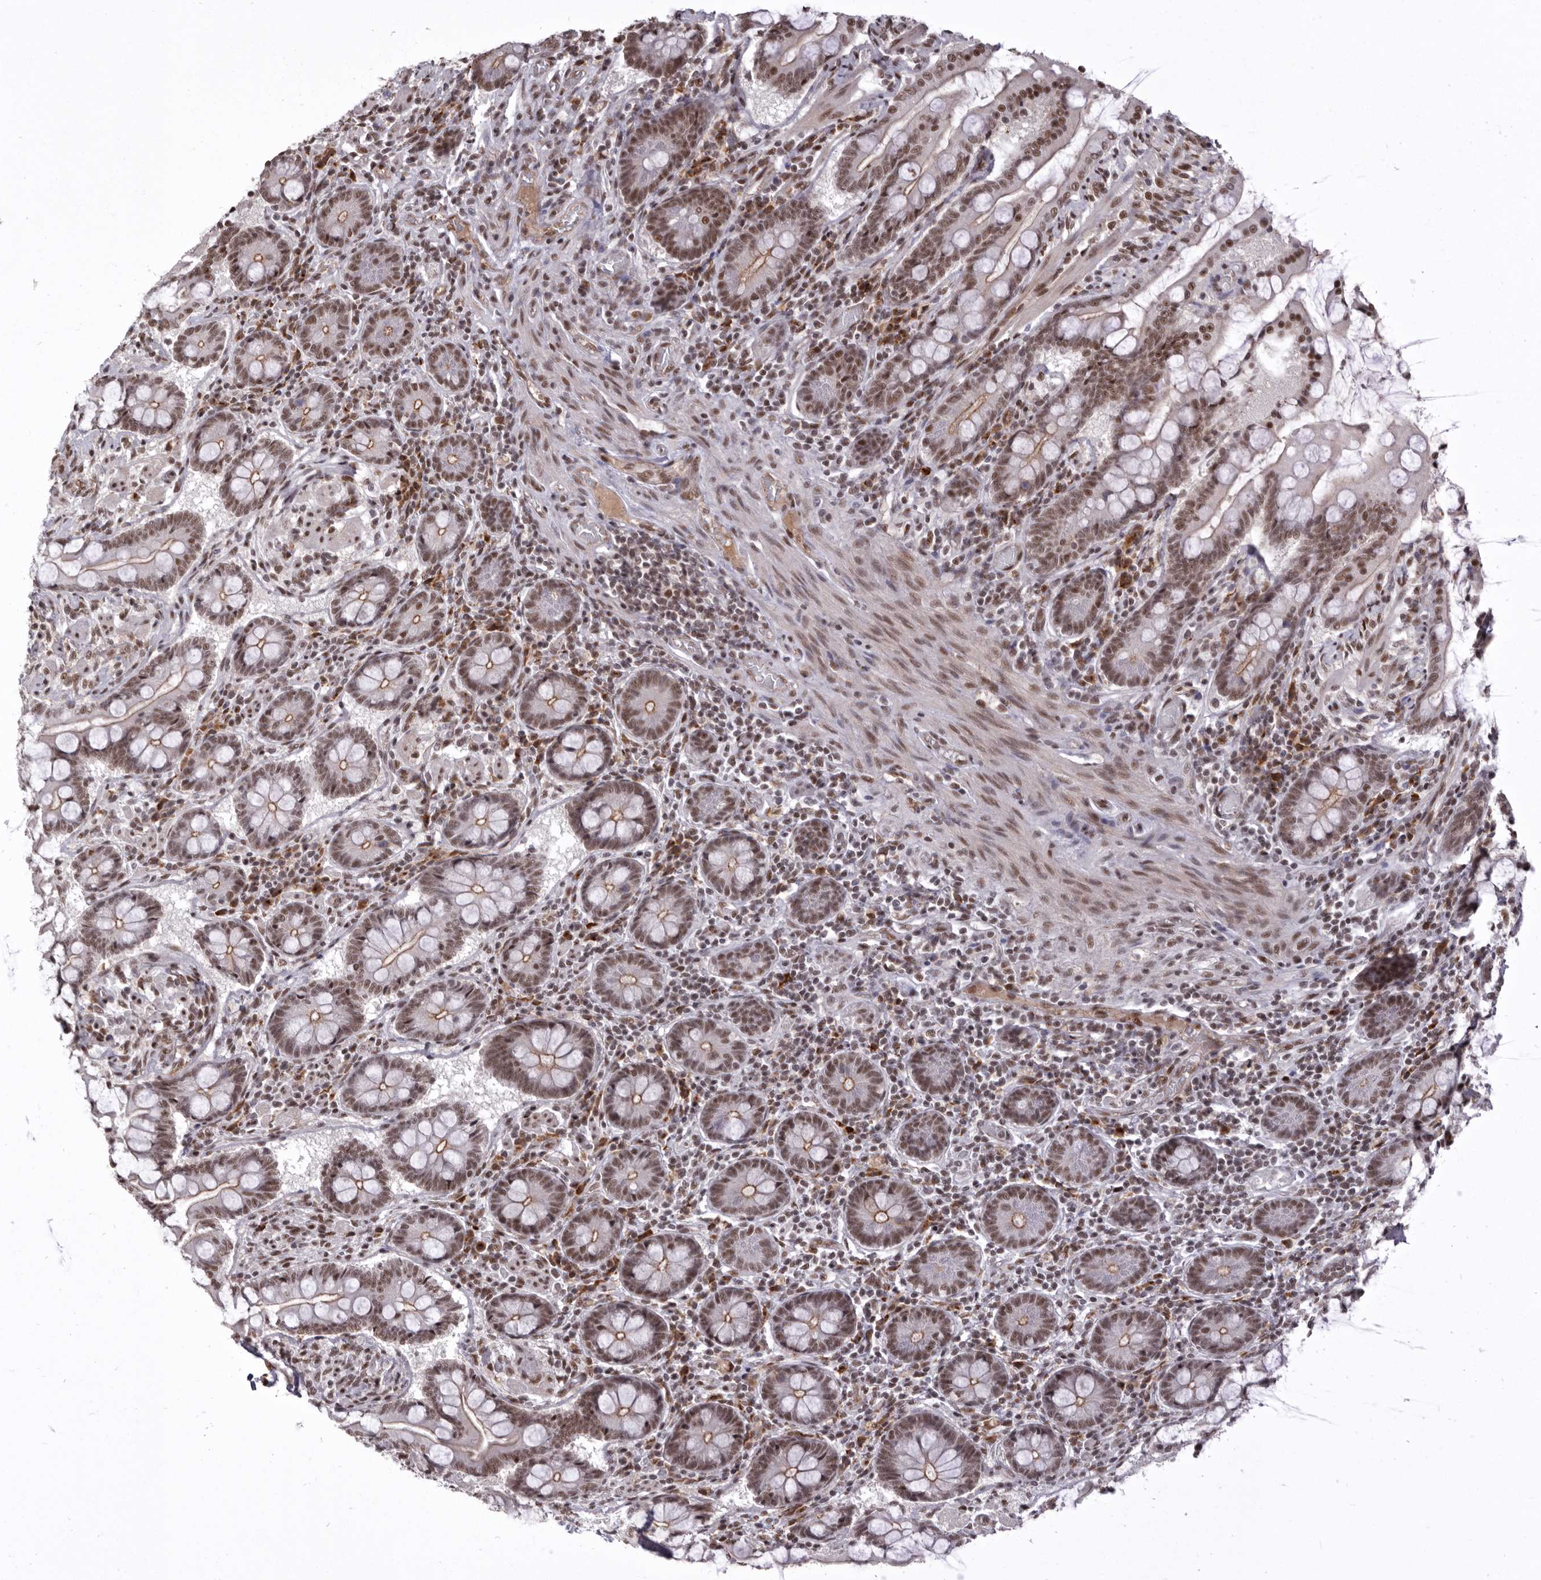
{"staining": {"intensity": "strong", "quantity": ">75%", "location": "nuclear"}, "tissue": "small intestine", "cell_type": "Glandular cells", "image_type": "normal", "snomed": [{"axis": "morphology", "description": "Normal tissue, NOS"}, {"axis": "topography", "description": "Small intestine"}], "caption": "This is a histology image of IHC staining of normal small intestine, which shows strong positivity in the nuclear of glandular cells.", "gene": "CHTOP", "patient": {"sex": "male", "age": 41}}